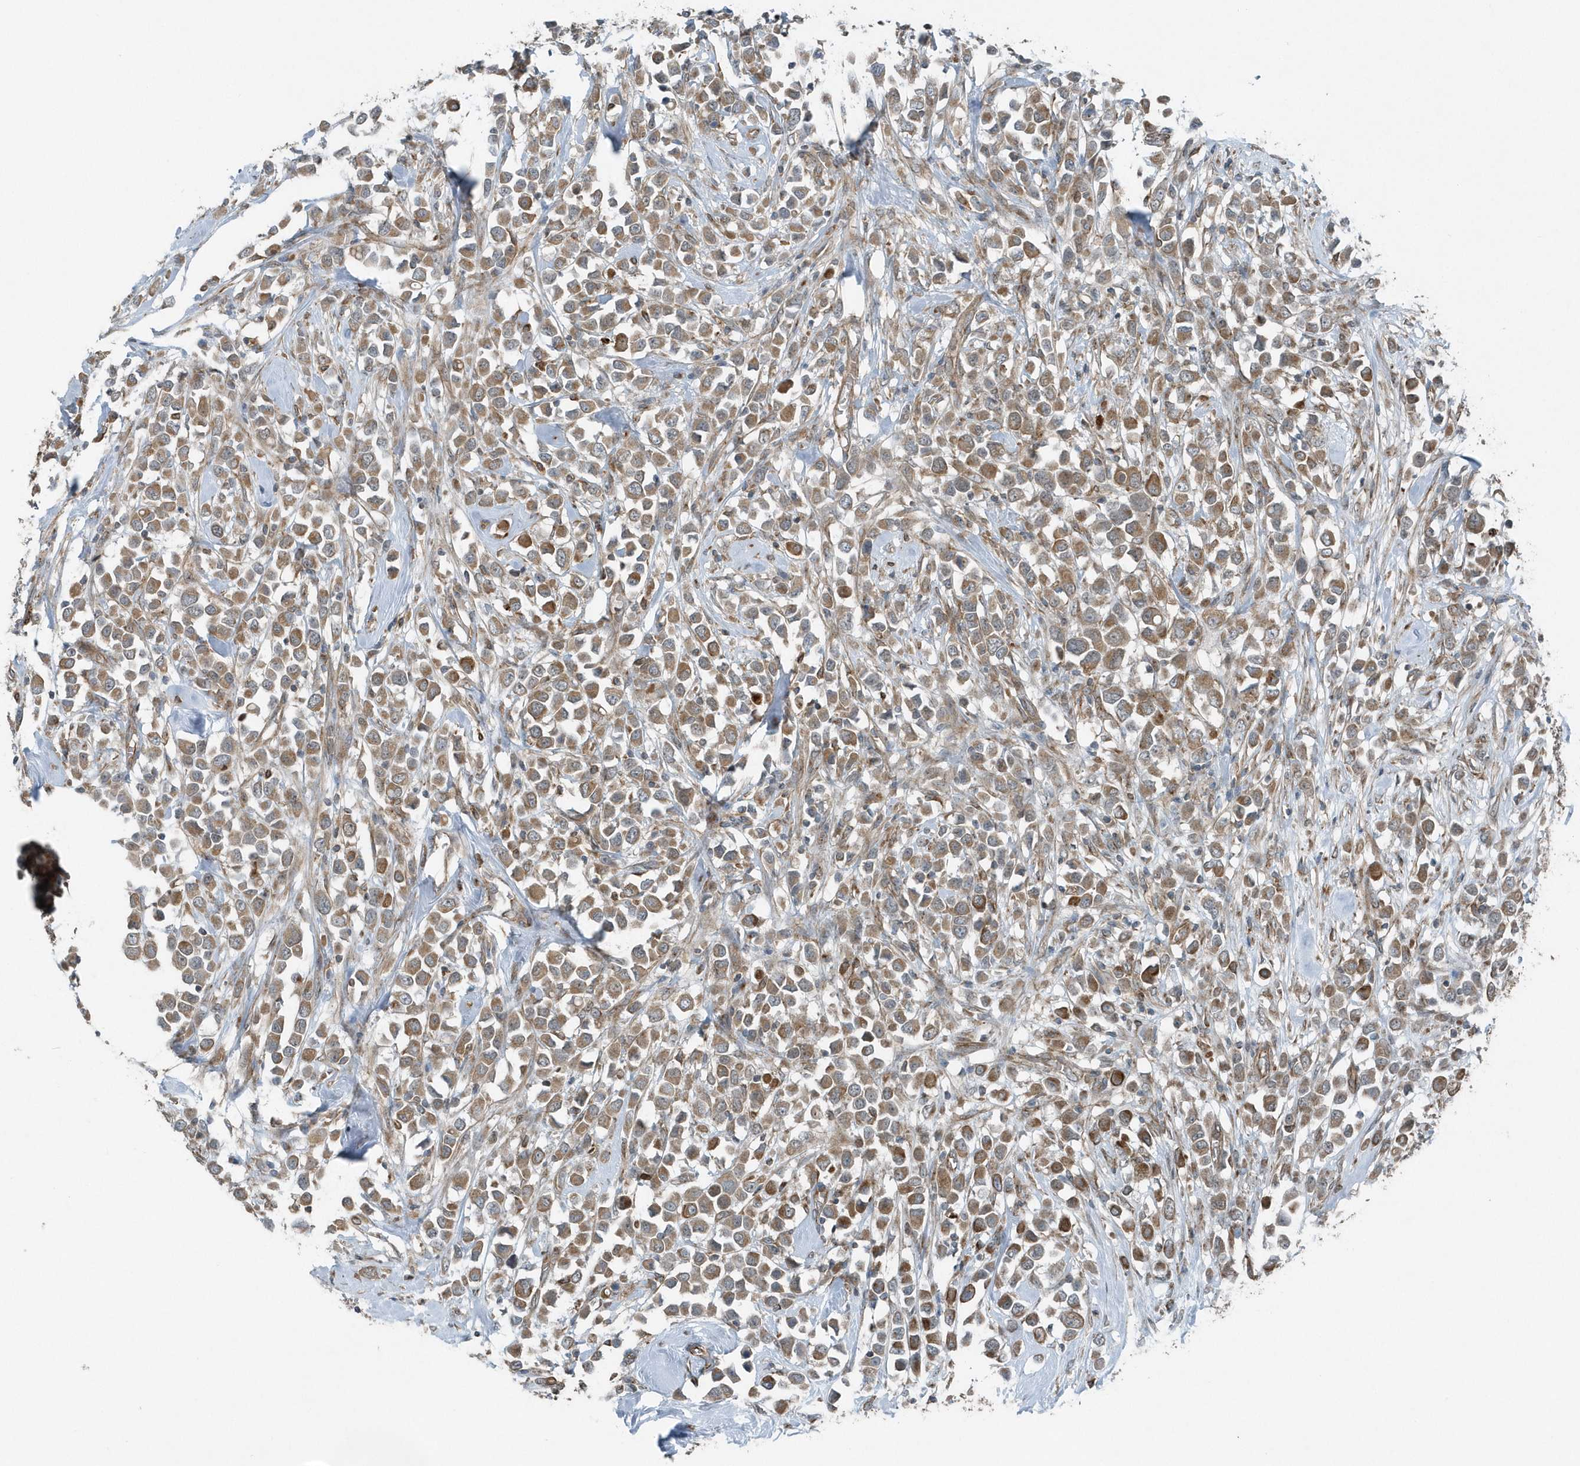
{"staining": {"intensity": "moderate", "quantity": ">75%", "location": "cytoplasmic/membranous"}, "tissue": "breast cancer", "cell_type": "Tumor cells", "image_type": "cancer", "snomed": [{"axis": "morphology", "description": "Duct carcinoma"}, {"axis": "topography", "description": "Breast"}], "caption": "Immunohistochemical staining of human intraductal carcinoma (breast) shows medium levels of moderate cytoplasmic/membranous protein positivity in about >75% of tumor cells.", "gene": "GCC2", "patient": {"sex": "female", "age": 61}}